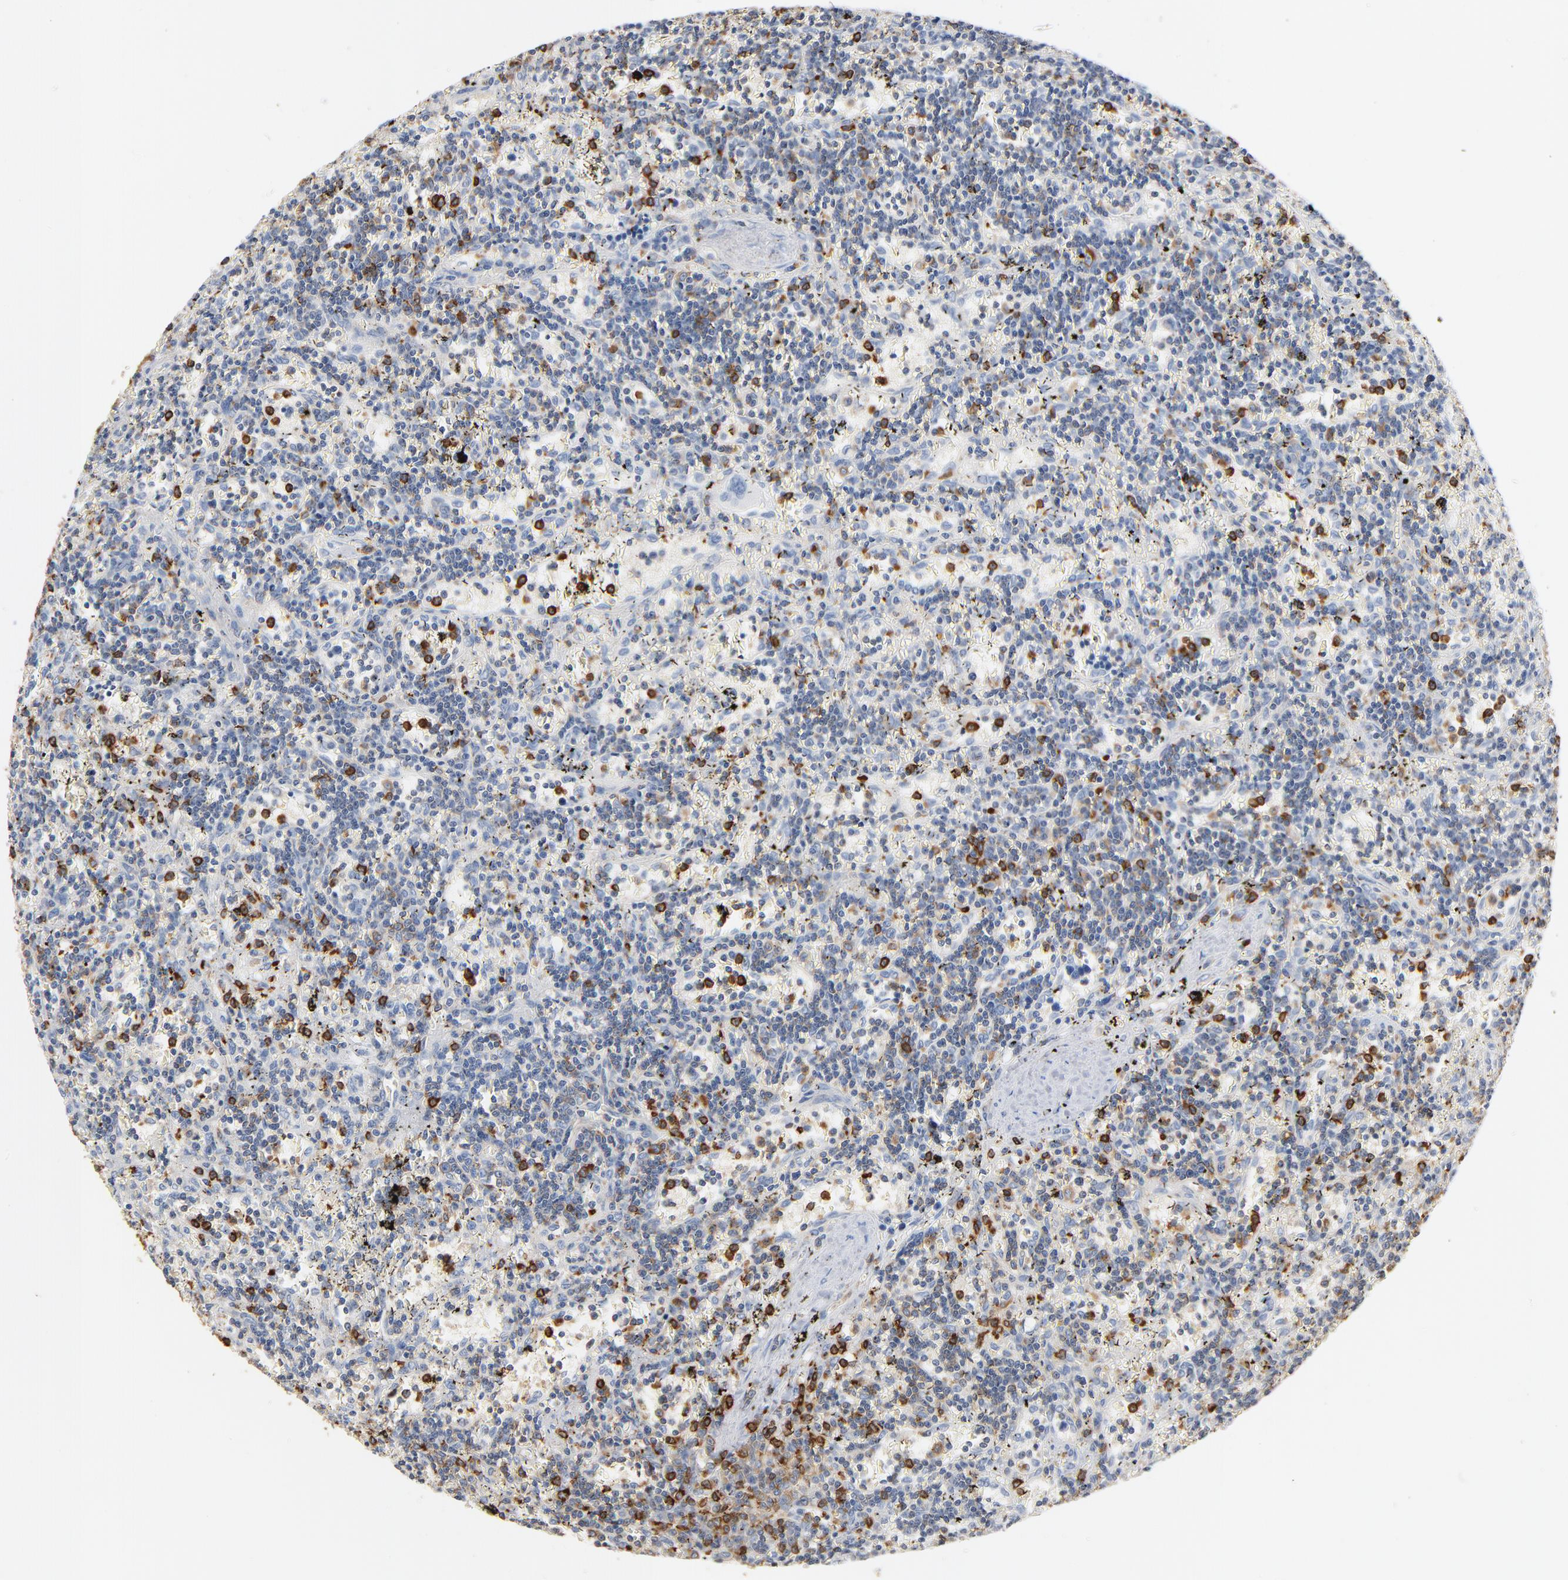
{"staining": {"intensity": "negative", "quantity": "none", "location": "none"}, "tissue": "lymphoma", "cell_type": "Tumor cells", "image_type": "cancer", "snomed": [{"axis": "morphology", "description": "Malignant lymphoma, non-Hodgkin's type, Low grade"}, {"axis": "topography", "description": "Spleen"}], "caption": "Immunohistochemistry (IHC) of lymphoma reveals no positivity in tumor cells. Brightfield microscopy of IHC stained with DAB (3,3'-diaminobenzidine) (brown) and hematoxylin (blue), captured at high magnification.", "gene": "SH3KBP1", "patient": {"sex": "male", "age": 60}}